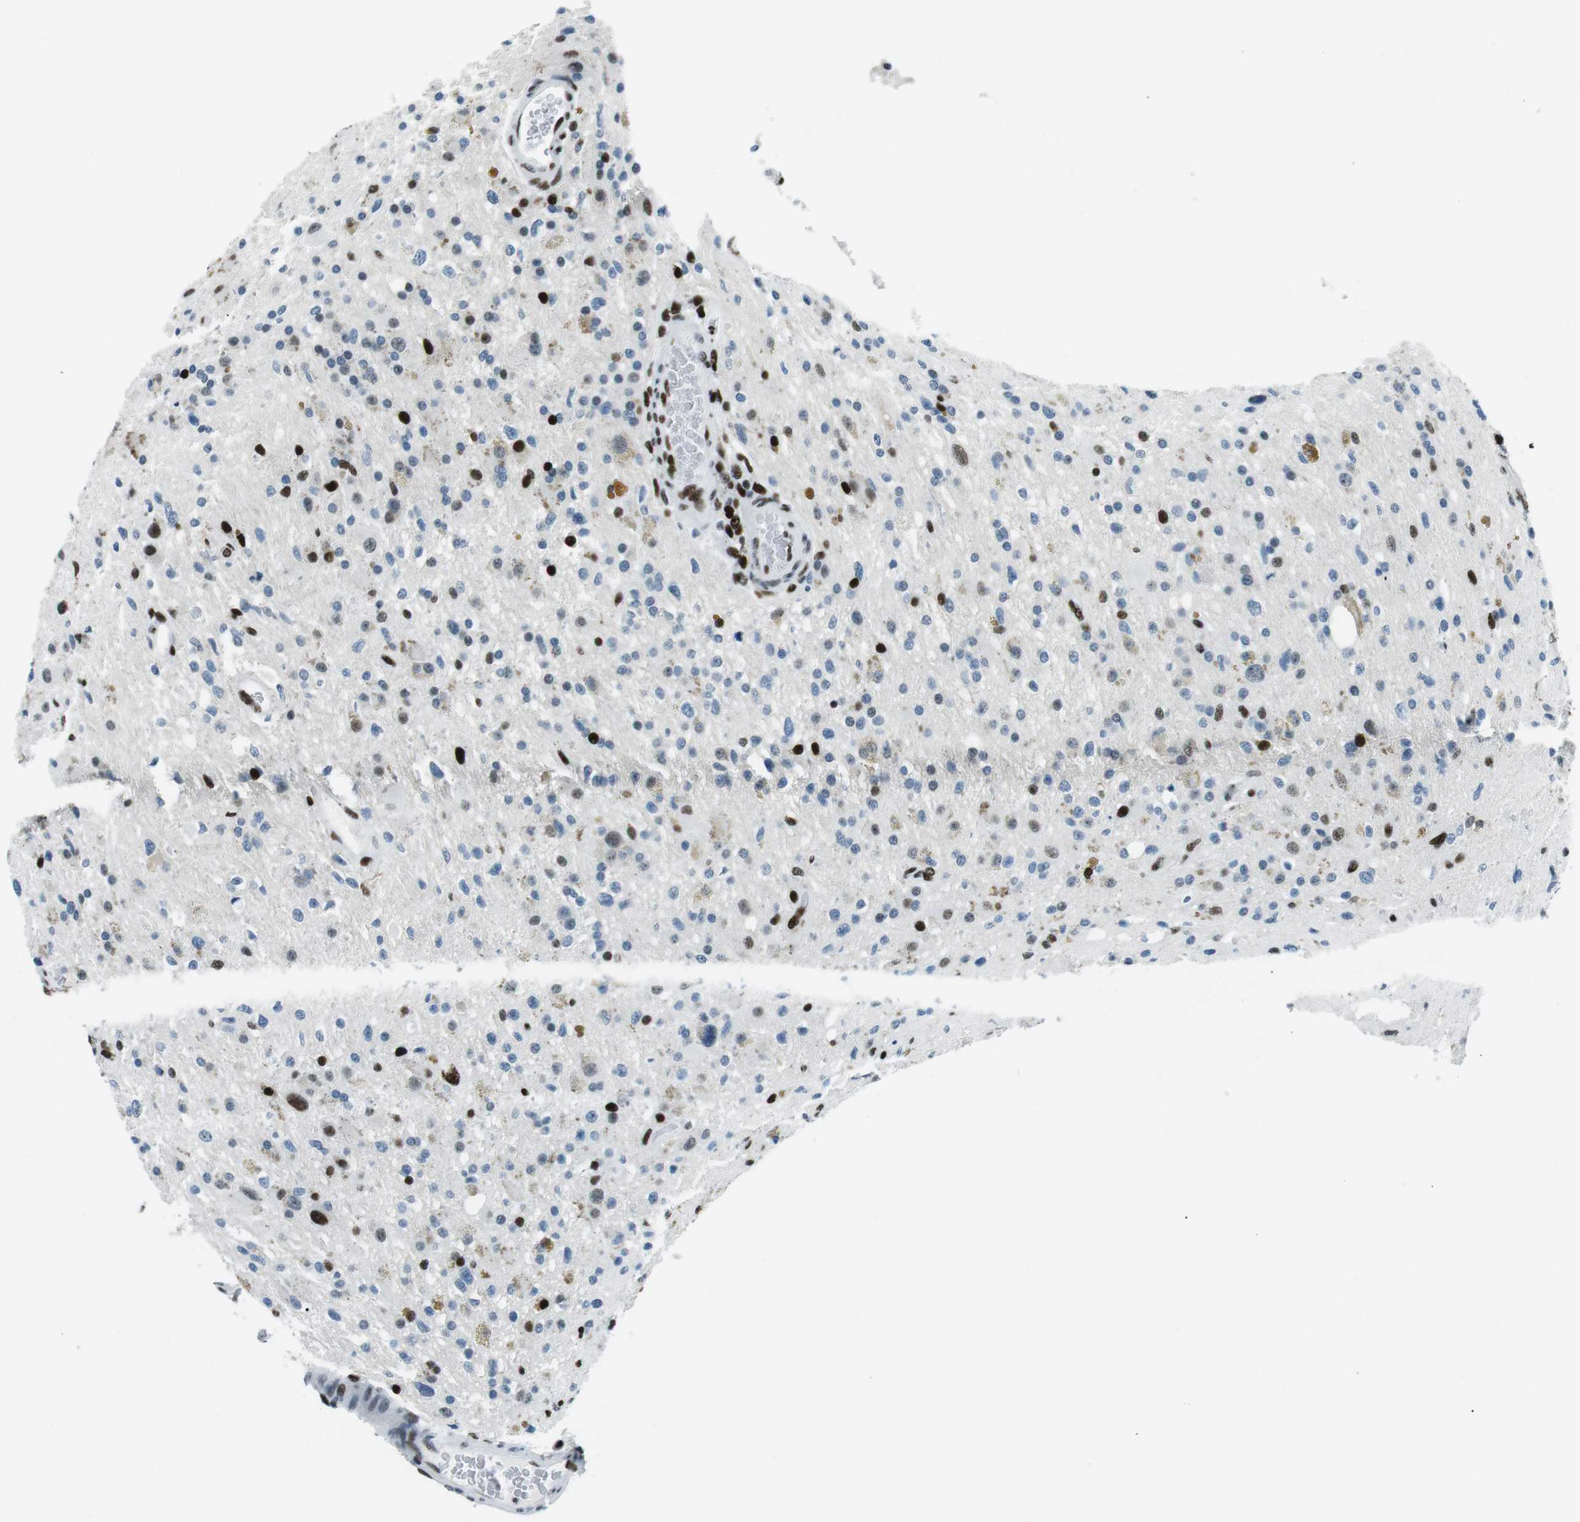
{"staining": {"intensity": "strong", "quantity": "<25%", "location": "nuclear"}, "tissue": "glioma", "cell_type": "Tumor cells", "image_type": "cancer", "snomed": [{"axis": "morphology", "description": "Glioma, malignant, High grade"}, {"axis": "topography", "description": "Brain"}], "caption": "DAB immunohistochemical staining of glioma exhibits strong nuclear protein positivity in about <25% of tumor cells. The staining was performed using DAB (3,3'-diaminobenzidine), with brown indicating positive protein expression. Nuclei are stained blue with hematoxylin.", "gene": "PML", "patient": {"sex": "male", "age": 33}}